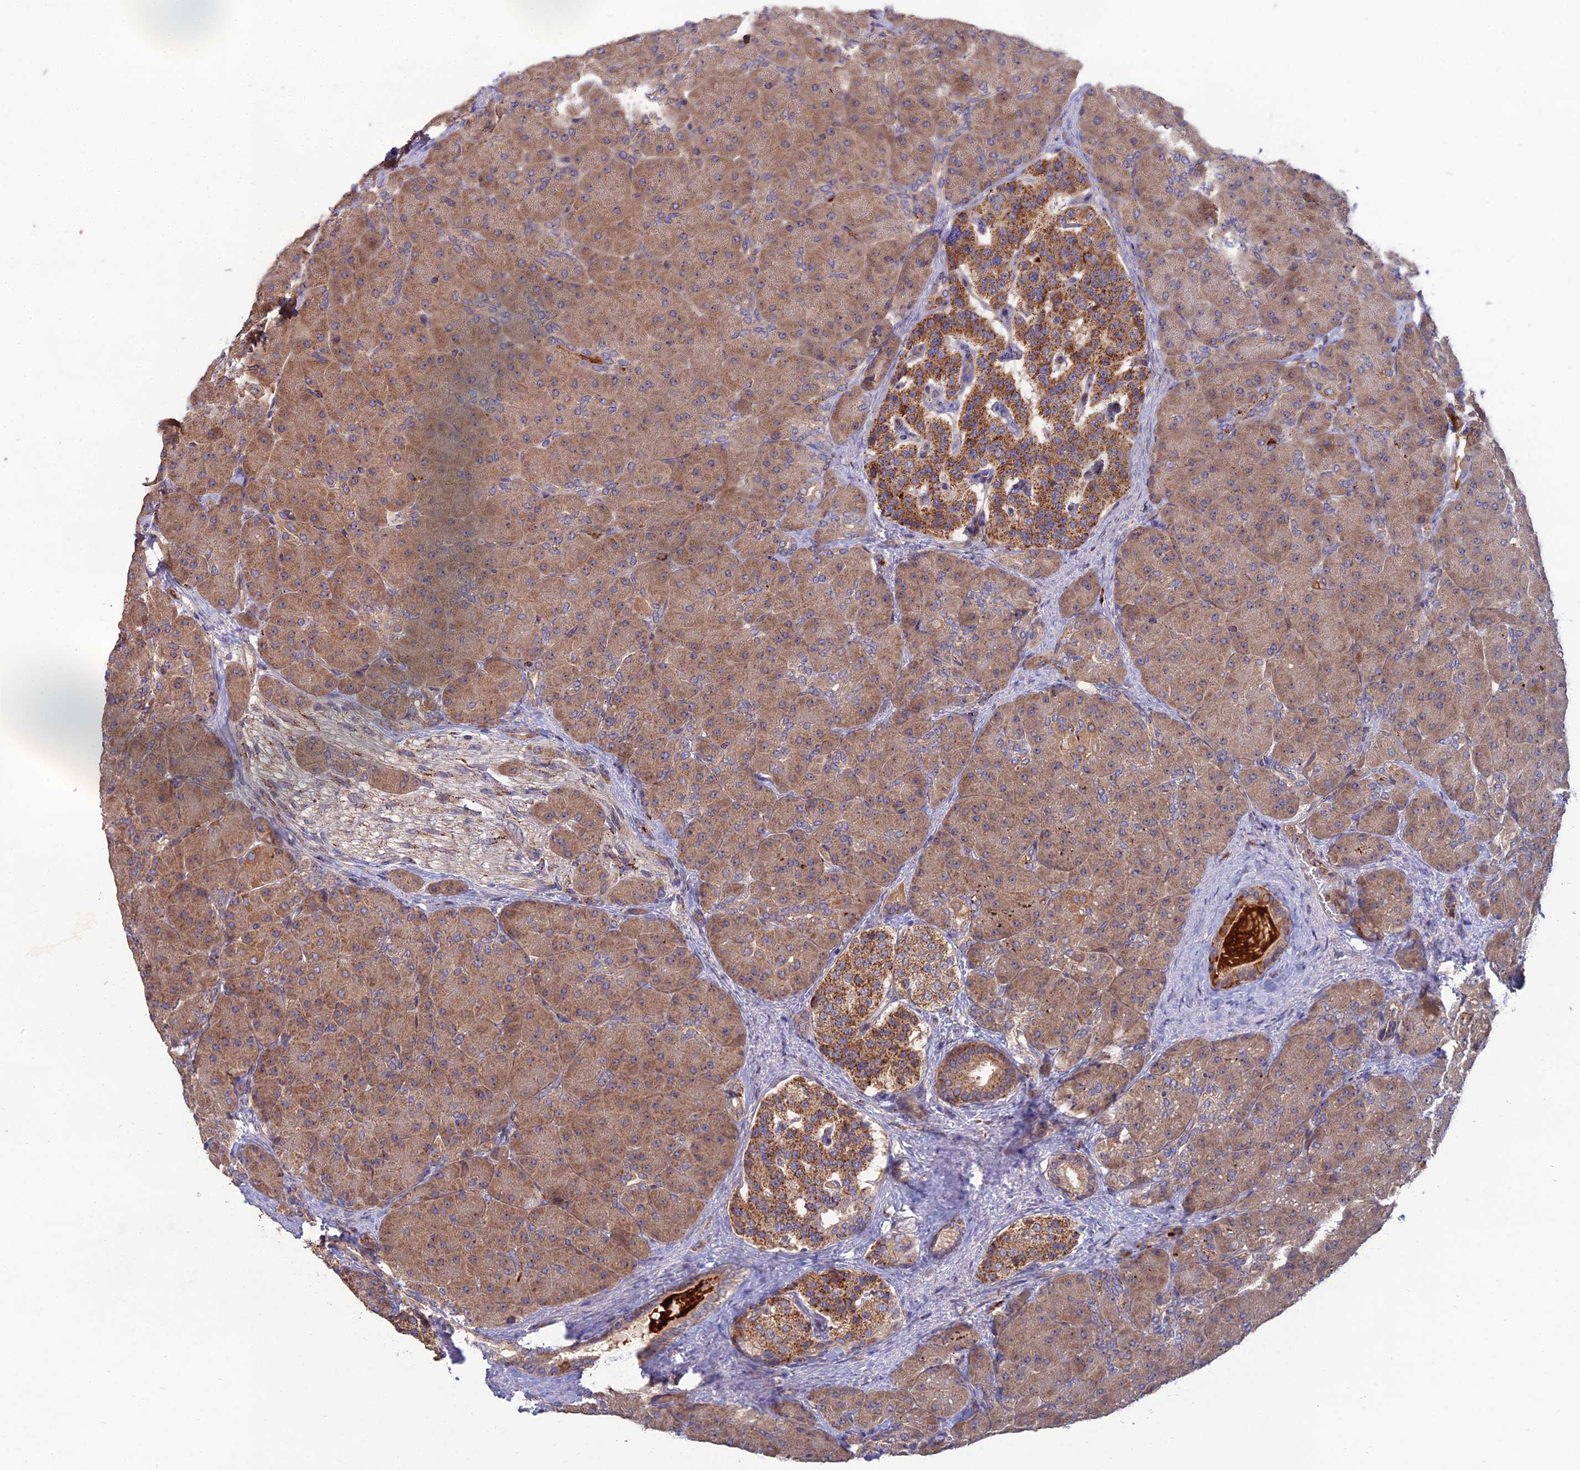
{"staining": {"intensity": "moderate", "quantity": ">75%", "location": "cytoplasmic/membranous"}, "tissue": "pancreas", "cell_type": "Exocrine glandular cells", "image_type": "normal", "snomed": [{"axis": "morphology", "description": "Normal tissue, NOS"}, {"axis": "topography", "description": "Pancreas"}], "caption": "Immunohistochemical staining of unremarkable human pancreas displays medium levels of moderate cytoplasmic/membranous positivity in approximately >75% of exocrine glandular cells. (brown staining indicates protein expression, while blue staining denotes nuclei).", "gene": "RIC8B", "patient": {"sex": "male", "age": 66}}